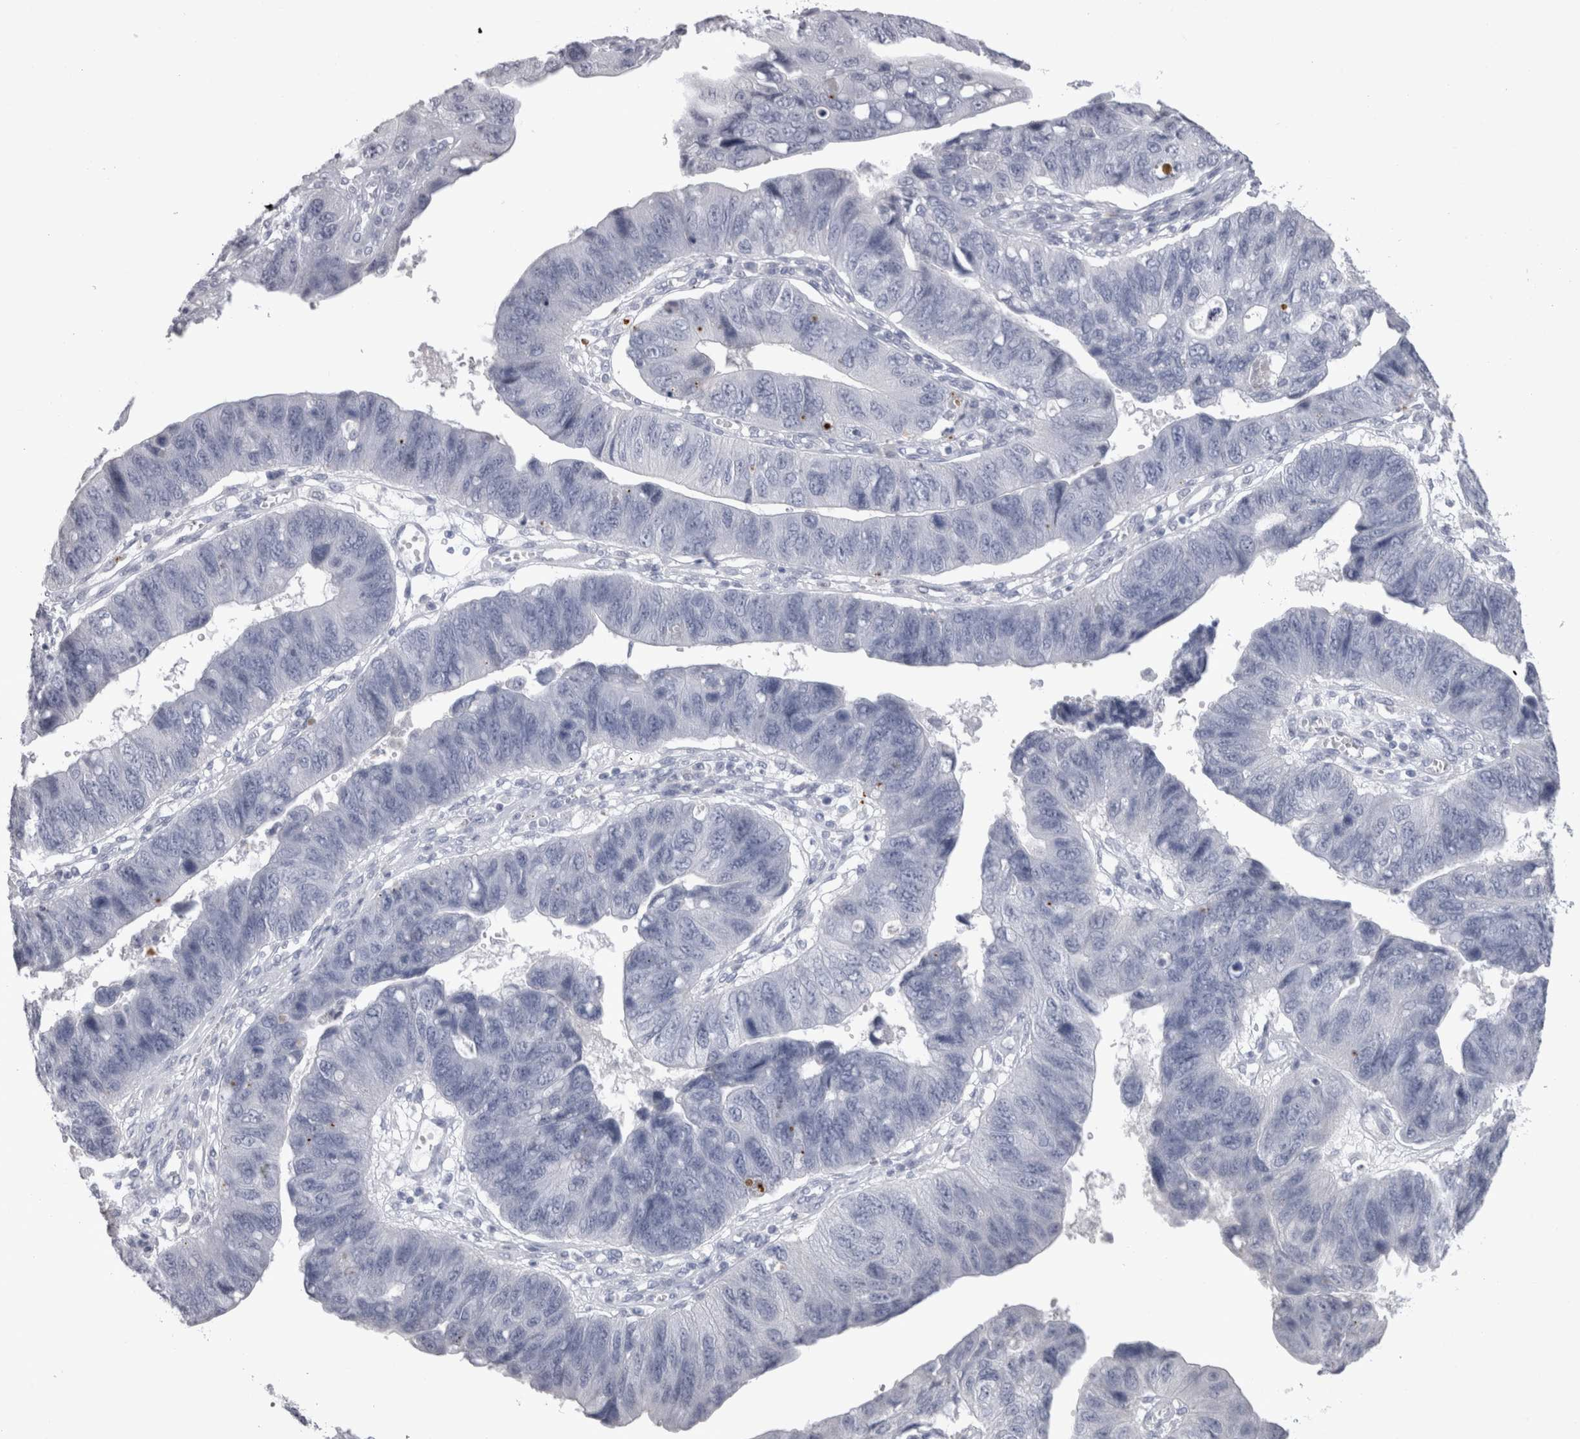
{"staining": {"intensity": "negative", "quantity": "none", "location": "none"}, "tissue": "stomach cancer", "cell_type": "Tumor cells", "image_type": "cancer", "snomed": [{"axis": "morphology", "description": "Adenocarcinoma, NOS"}, {"axis": "topography", "description": "Stomach"}], "caption": "High magnification brightfield microscopy of stomach adenocarcinoma stained with DAB (brown) and counterstained with hematoxylin (blue): tumor cells show no significant staining. Brightfield microscopy of immunohistochemistry (IHC) stained with DAB (brown) and hematoxylin (blue), captured at high magnification.", "gene": "ADAM2", "patient": {"sex": "male", "age": 59}}